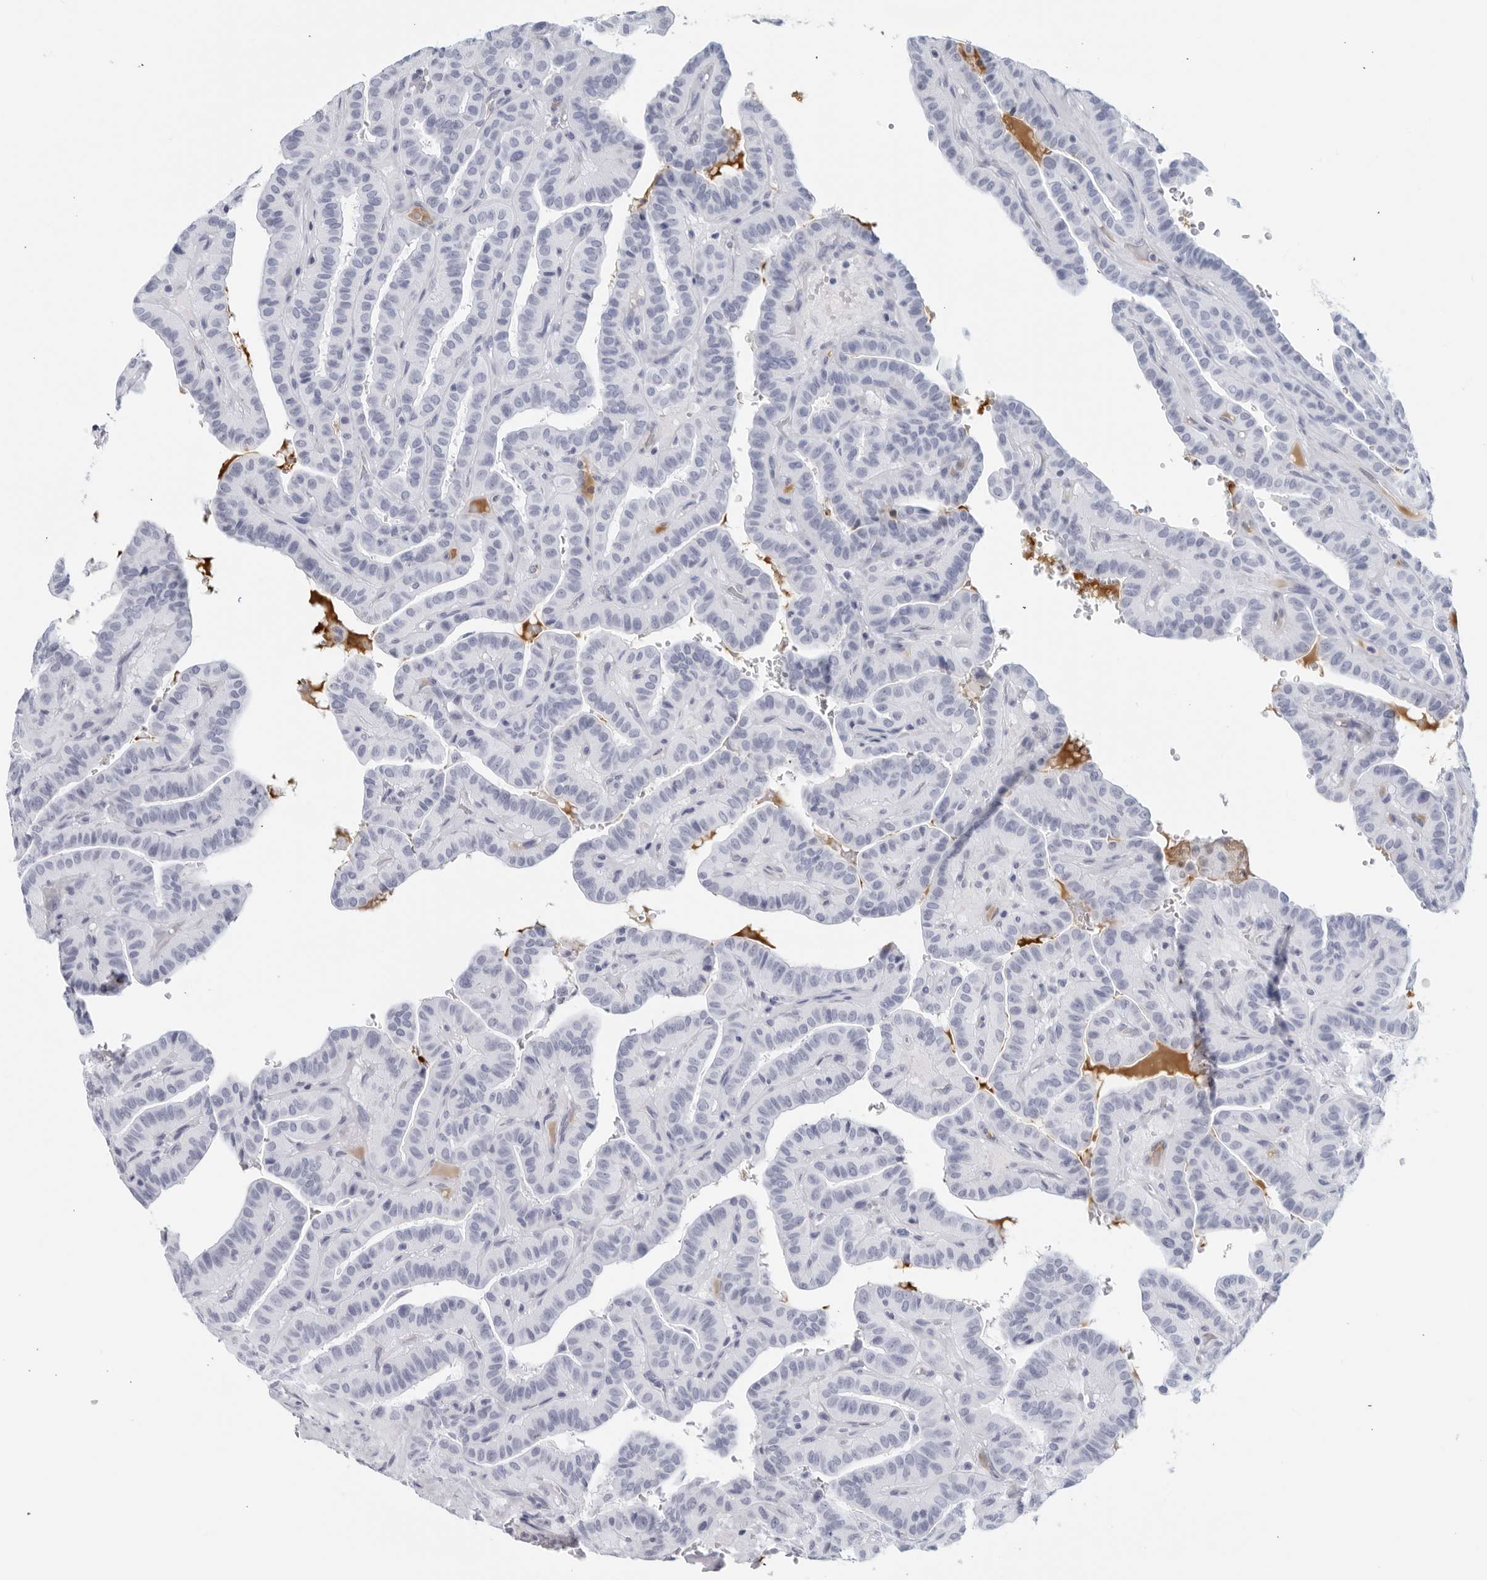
{"staining": {"intensity": "negative", "quantity": "none", "location": "none"}, "tissue": "thyroid cancer", "cell_type": "Tumor cells", "image_type": "cancer", "snomed": [{"axis": "morphology", "description": "Papillary adenocarcinoma, NOS"}, {"axis": "topography", "description": "Thyroid gland"}], "caption": "High power microscopy micrograph of an IHC image of thyroid cancer, revealing no significant expression in tumor cells.", "gene": "FGG", "patient": {"sex": "male", "age": 77}}